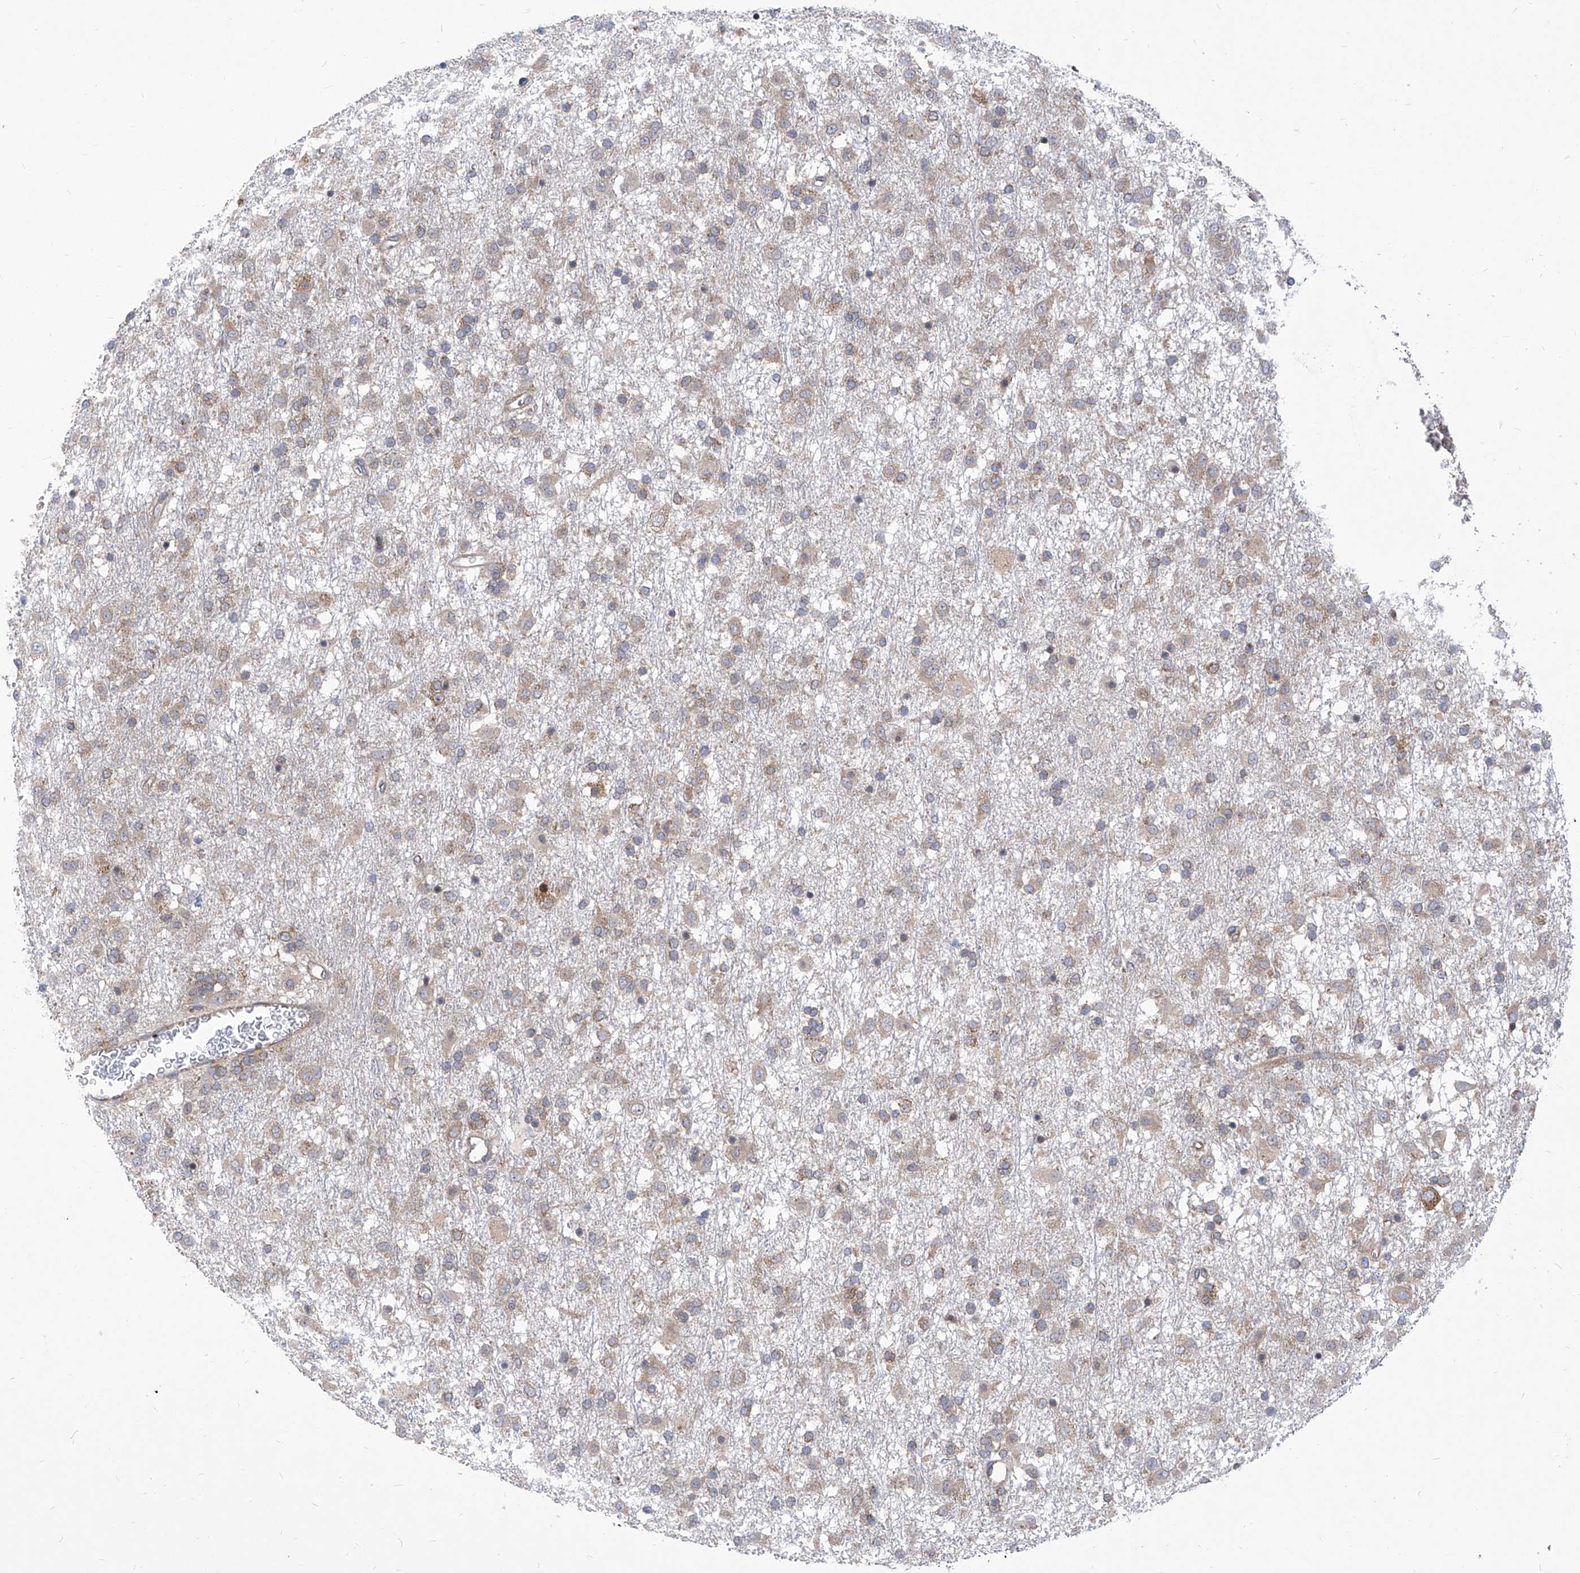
{"staining": {"intensity": "weak", "quantity": "25%-75%", "location": "cytoplasmic/membranous"}, "tissue": "glioma", "cell_type": "Tumor cells", "image_type": "cancer", "snomed": [{"axis": "morphology", "description": "Glioma, malignant, Low grade"}, {"axis": "topography", "description": "Brain"}], "caption": "This micrograph exhibits malignant glioma (low-grade) stained with immunohistochemistry (IHC) to label a protein in brown. The cytoplasmic/membranous of tumor cells show weak positivity for the protein. Nuclei are counter-stained blue.", "gene": "EIF3M", "patient": {"sex": "male", "age": 65}}